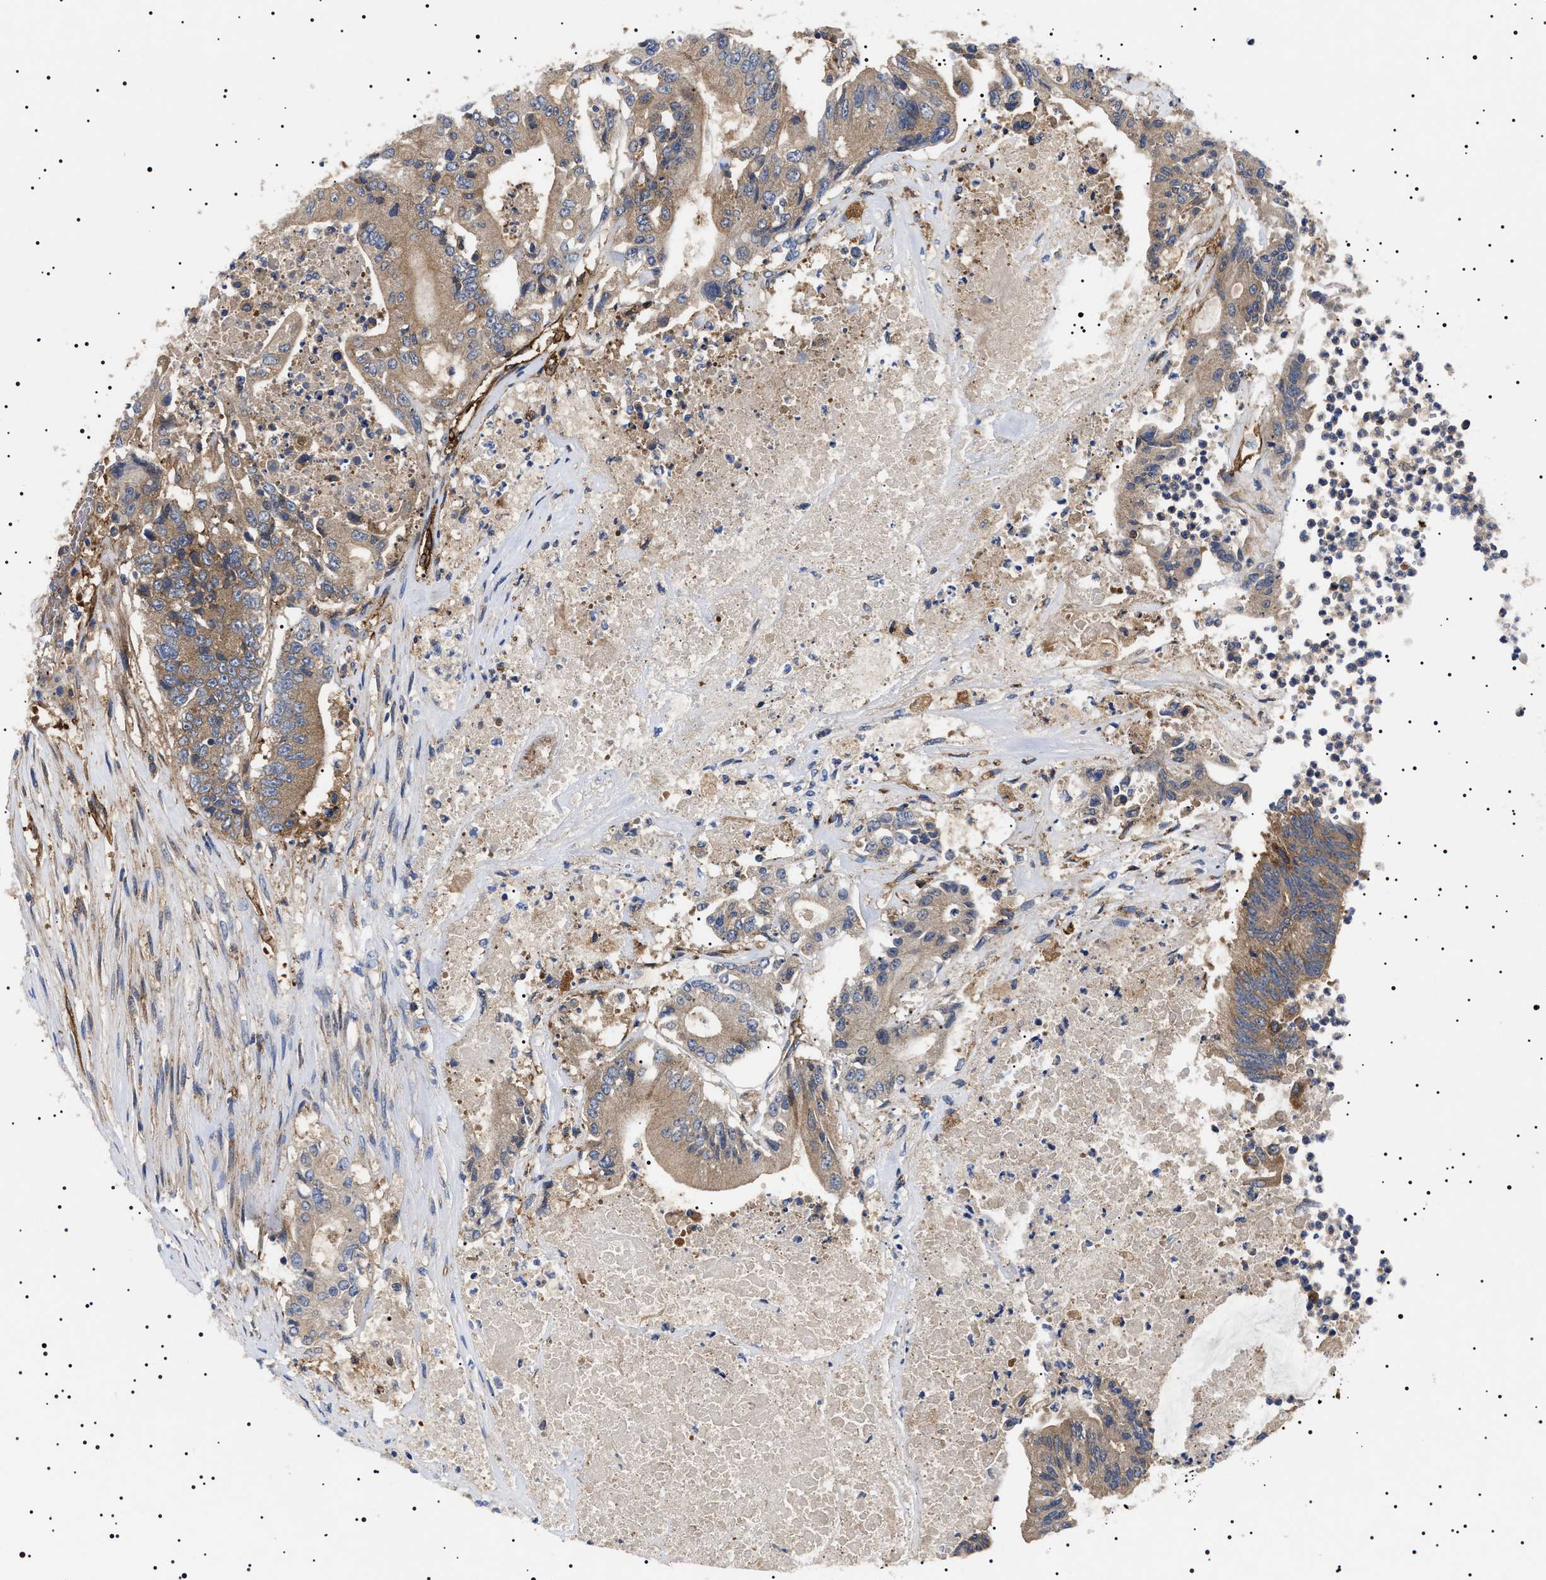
{"staining": {"intensity": "moderate", "quantity": ">75%", "location": "cytoplasmic/membranous"}, "tissue": "colorectal cancer", "cell_type": "Tumor cells", "image_type": "cancer", "snomed": [{"axis": "morphology", "description": "Adenocarcinoma, NOS"}, {"axis": "topography", "description": "Colon"}], "caption": "Brown immunohistochemical staining in colorectal adenocarcinoma reveals moderate cytoplasmic/membranous staining in approximately >75% of tumor cells.", "gene": "TPP2", "patient": {"sex": "female", "age": 77}}